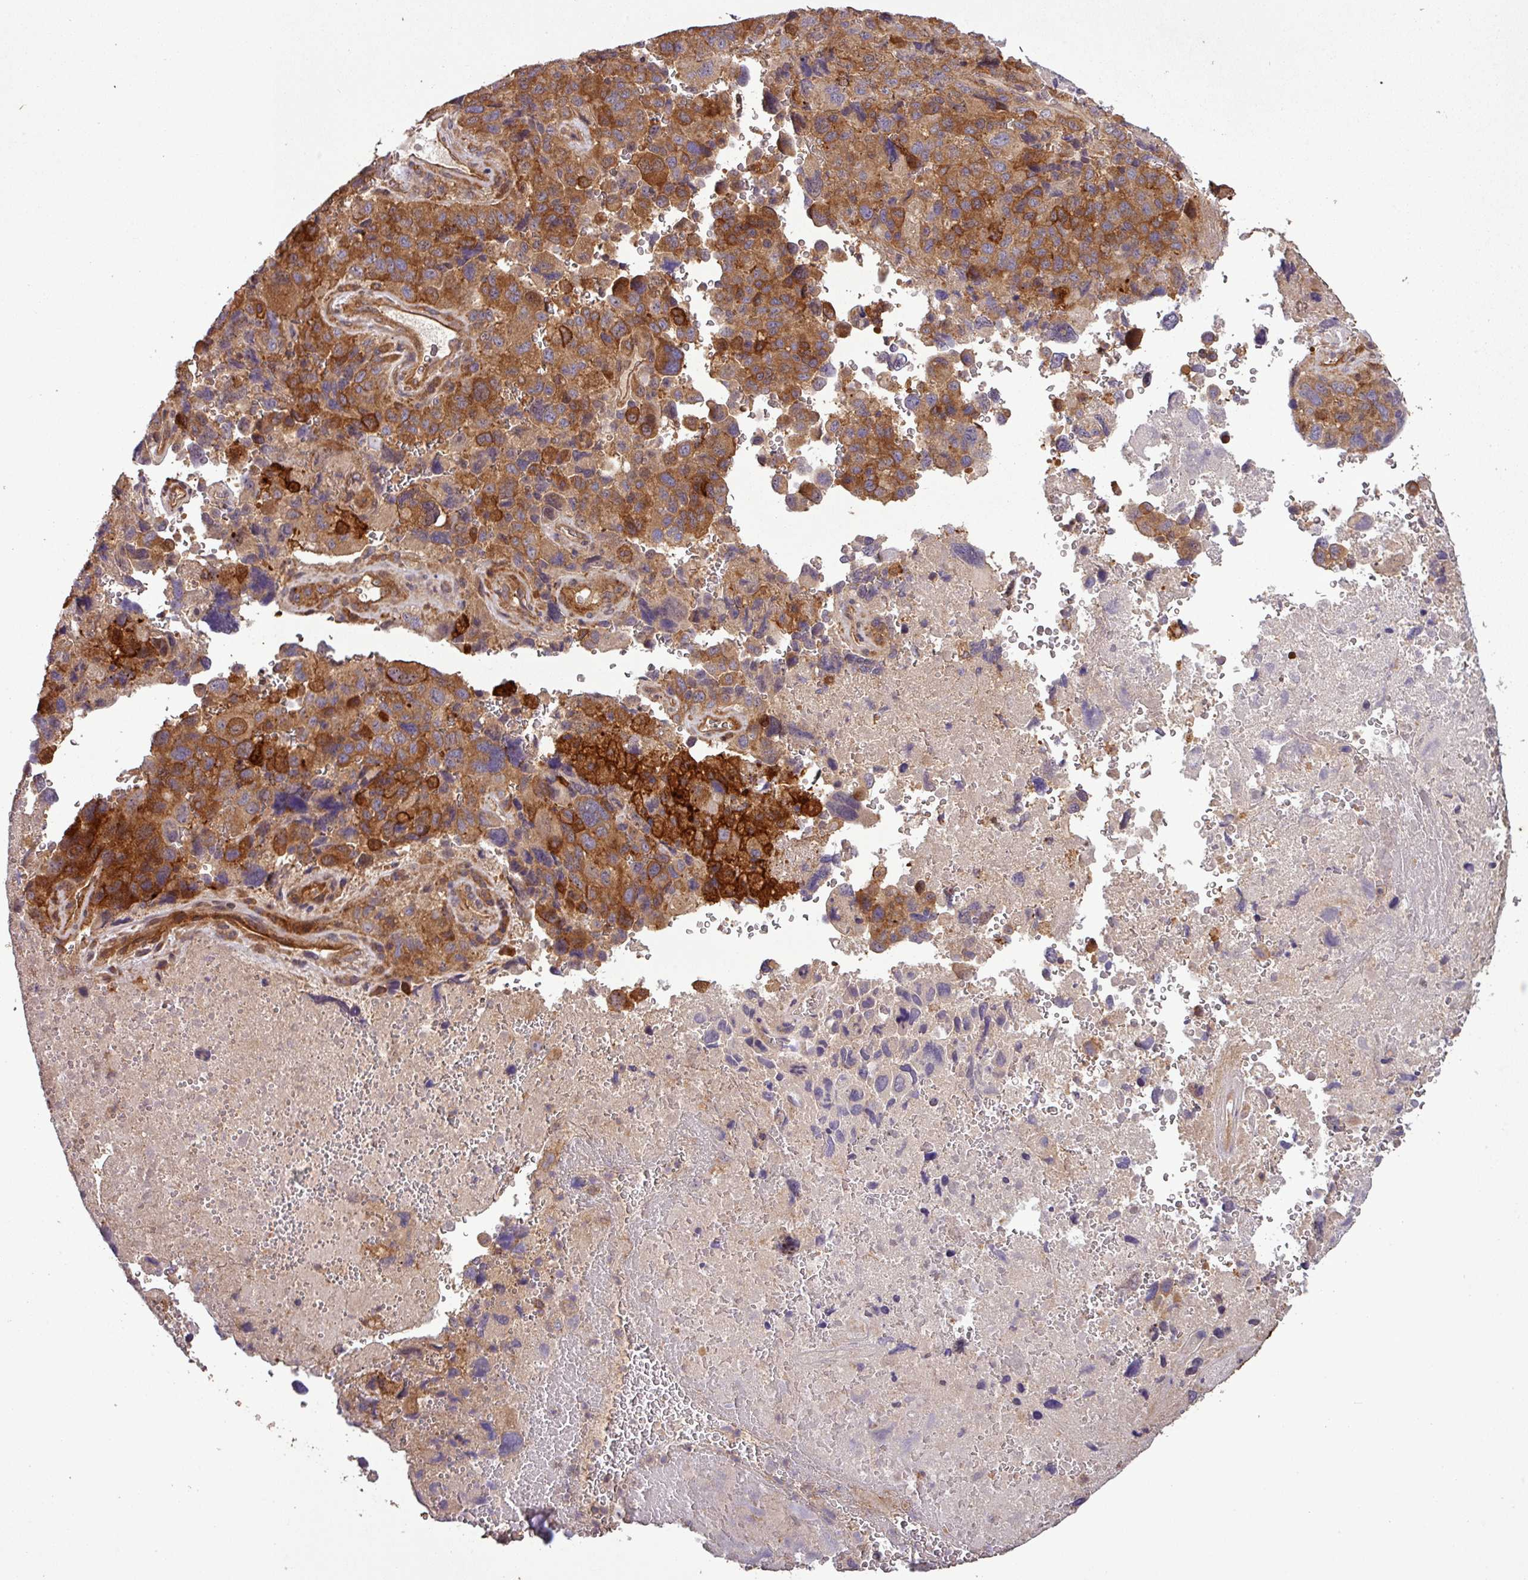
{"staining": {"intensity": "strong", "quantity": ">75%", "location": "cytoplasmic/membranous"}, "tissue": "lung cancer", "cell_type": "Tumor cells", "image_type": "cancer", "snomed": [{"axis": "morphology", "description": "Adenocarcinoma, NOS"}, {"axis": "topography", "description": "Lung"}], "caption": "Lung cancer (adenocarcinoma) stained with immunohistochemistry demonstrates strong cytoplasmic/membranous staining in approximately >75% of tumor cells.", "gene": "SIRPB2", "patient": {"sex": "male", "age": 67}}